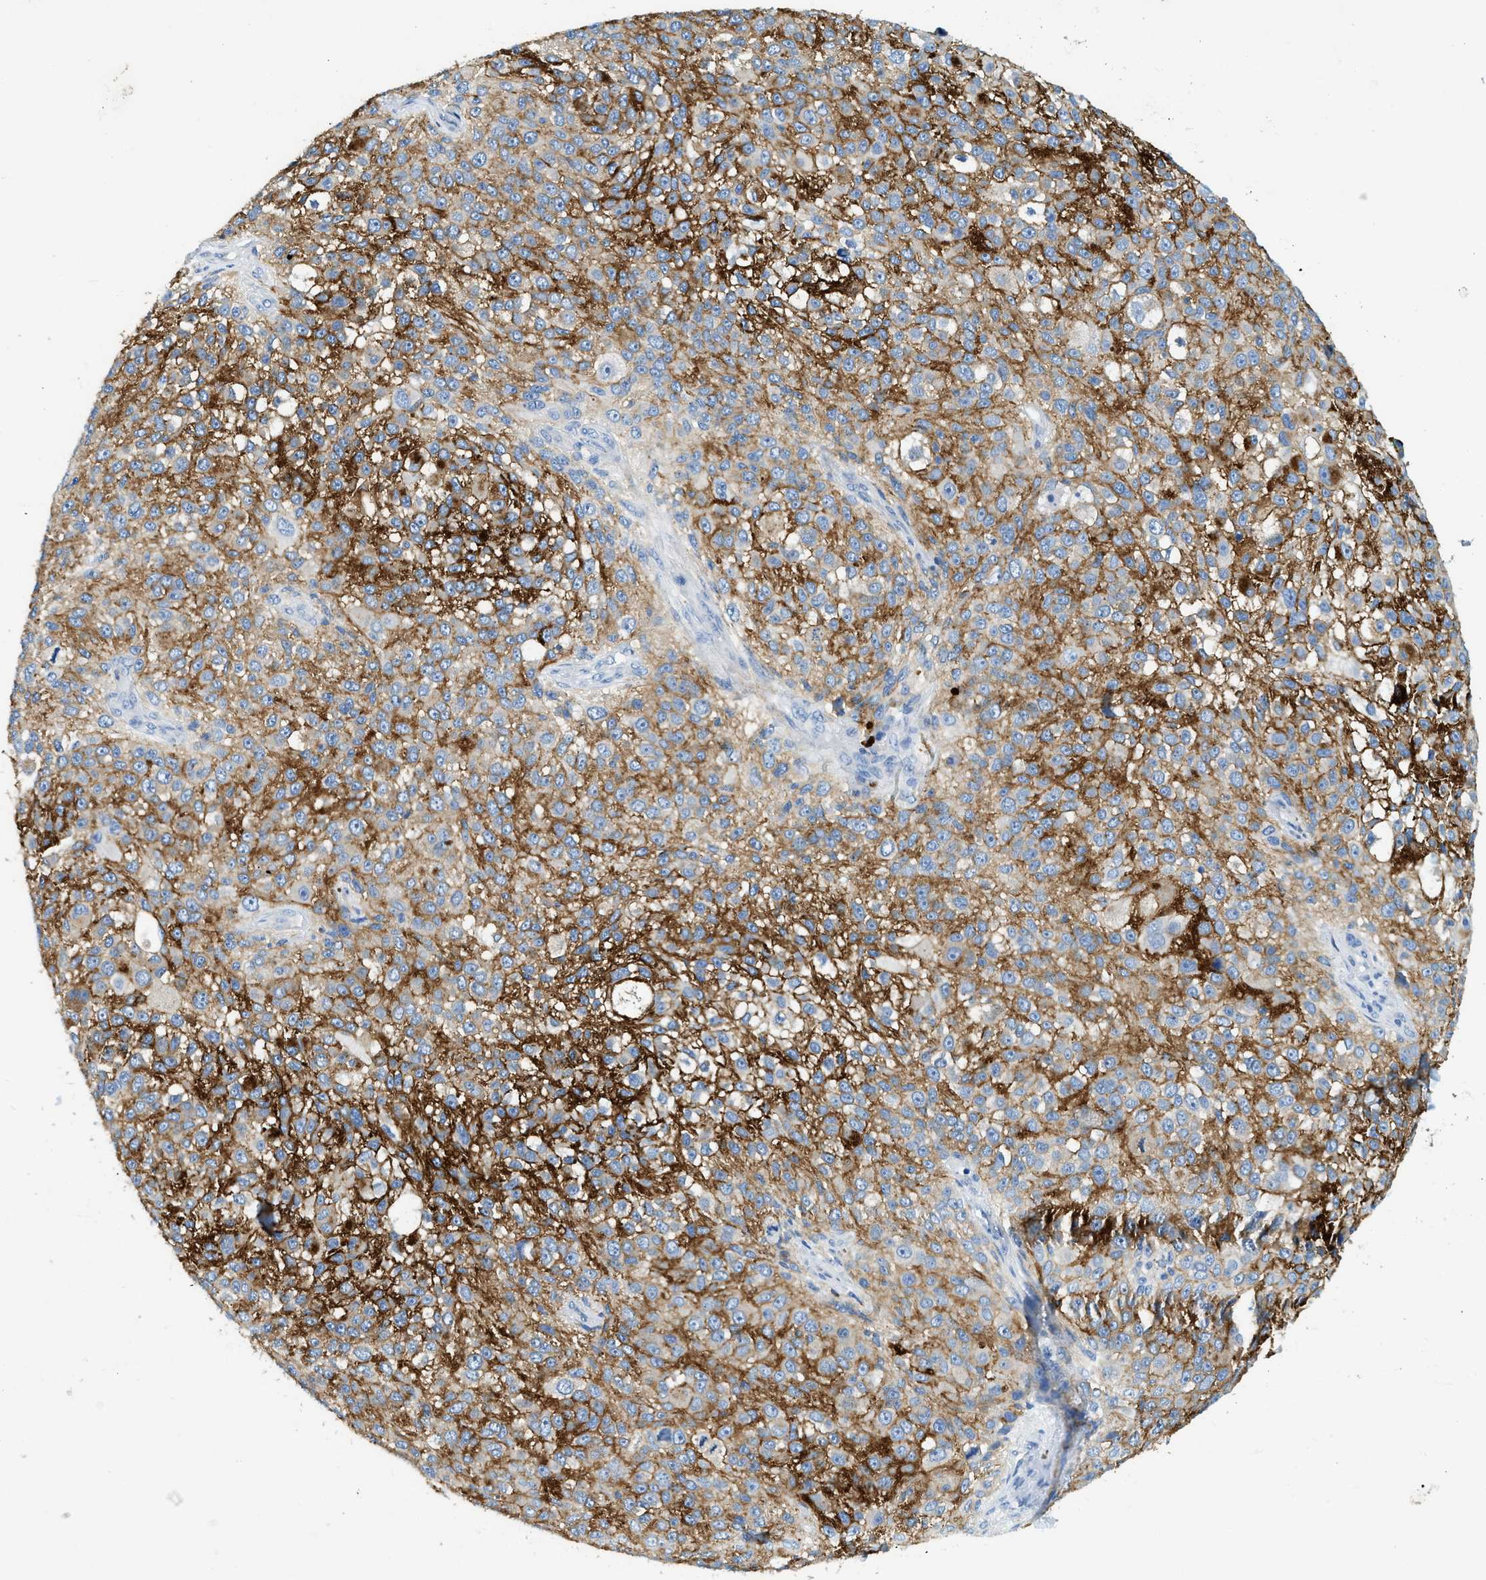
{"staining": {"intensity": "moderate", "quantity": ">75%", "location": "cytoplasmic/membranous"}, "tissue": "melanoma", "cell_type": "Tumor cells", "image_type": "cancer", "snomed": [{"axis": "morphology", "description": "Necrosis, NOS"}, {"axis": "morphology", "description": "Malignant melanoma, NOS"}, {"axis": "topography", "description": "Skin"}], "caption": "An image of human malignant melanoma stained for a protein demonstrates moderate cytoplasmic/membranous brown staining in tumor cells. The staining was performed using DAB (3,3'-diaminobenzidine), with brown indicating positive protein expression. Nuclei are stained blue with hematoxylin.", "gene": "ZDHHC13", "patient": {"sex": "female", "age": 87}}